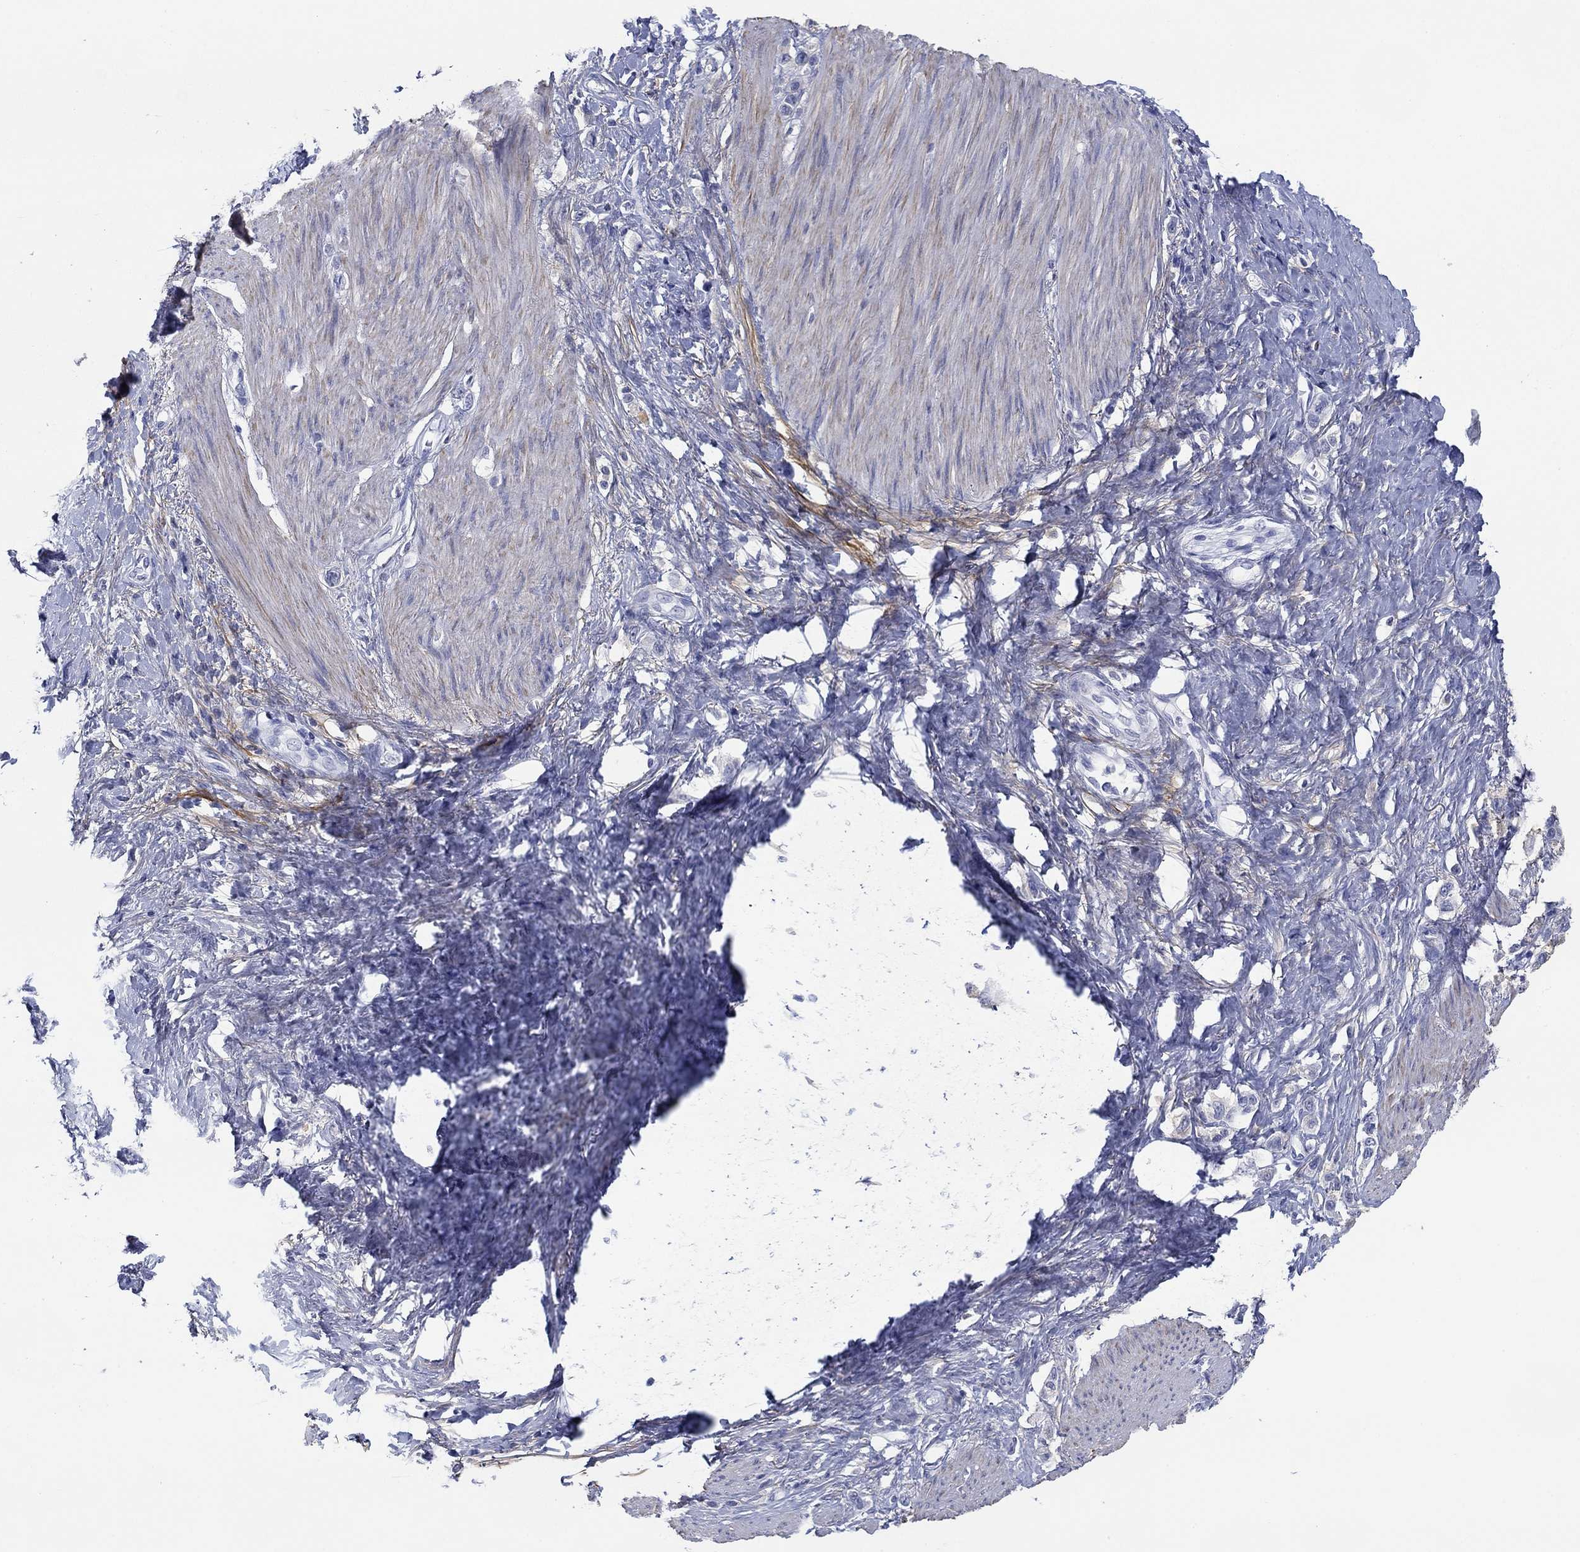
{"staining": {"intensity": "negative", "quantity": "none", "location": "none"}, "tissue": "stomach cancer", "cell_type": "Tumor cells", "image_type": "cancer", "snomed": [{"axis": "morphology", "description": "Normal tissue, NOS"}, {"axis": "morphology", "description": "Adenocarcinoma, NOS"}, {"axis": "morphology", "description": "Adenocarcinoma, High grade"}, {"axis": "topography", "description": "Stomach, upper"}, {"axis": "topography", "description": "Stomach"}], "caption": "An immunohistochemistry (IHC) histopathology image of stomach cancer is shown. There is no staining in tumor cells of stomach cancer.", "gene": "PDYN", "patient": {"sex": "female", "age": 65}}